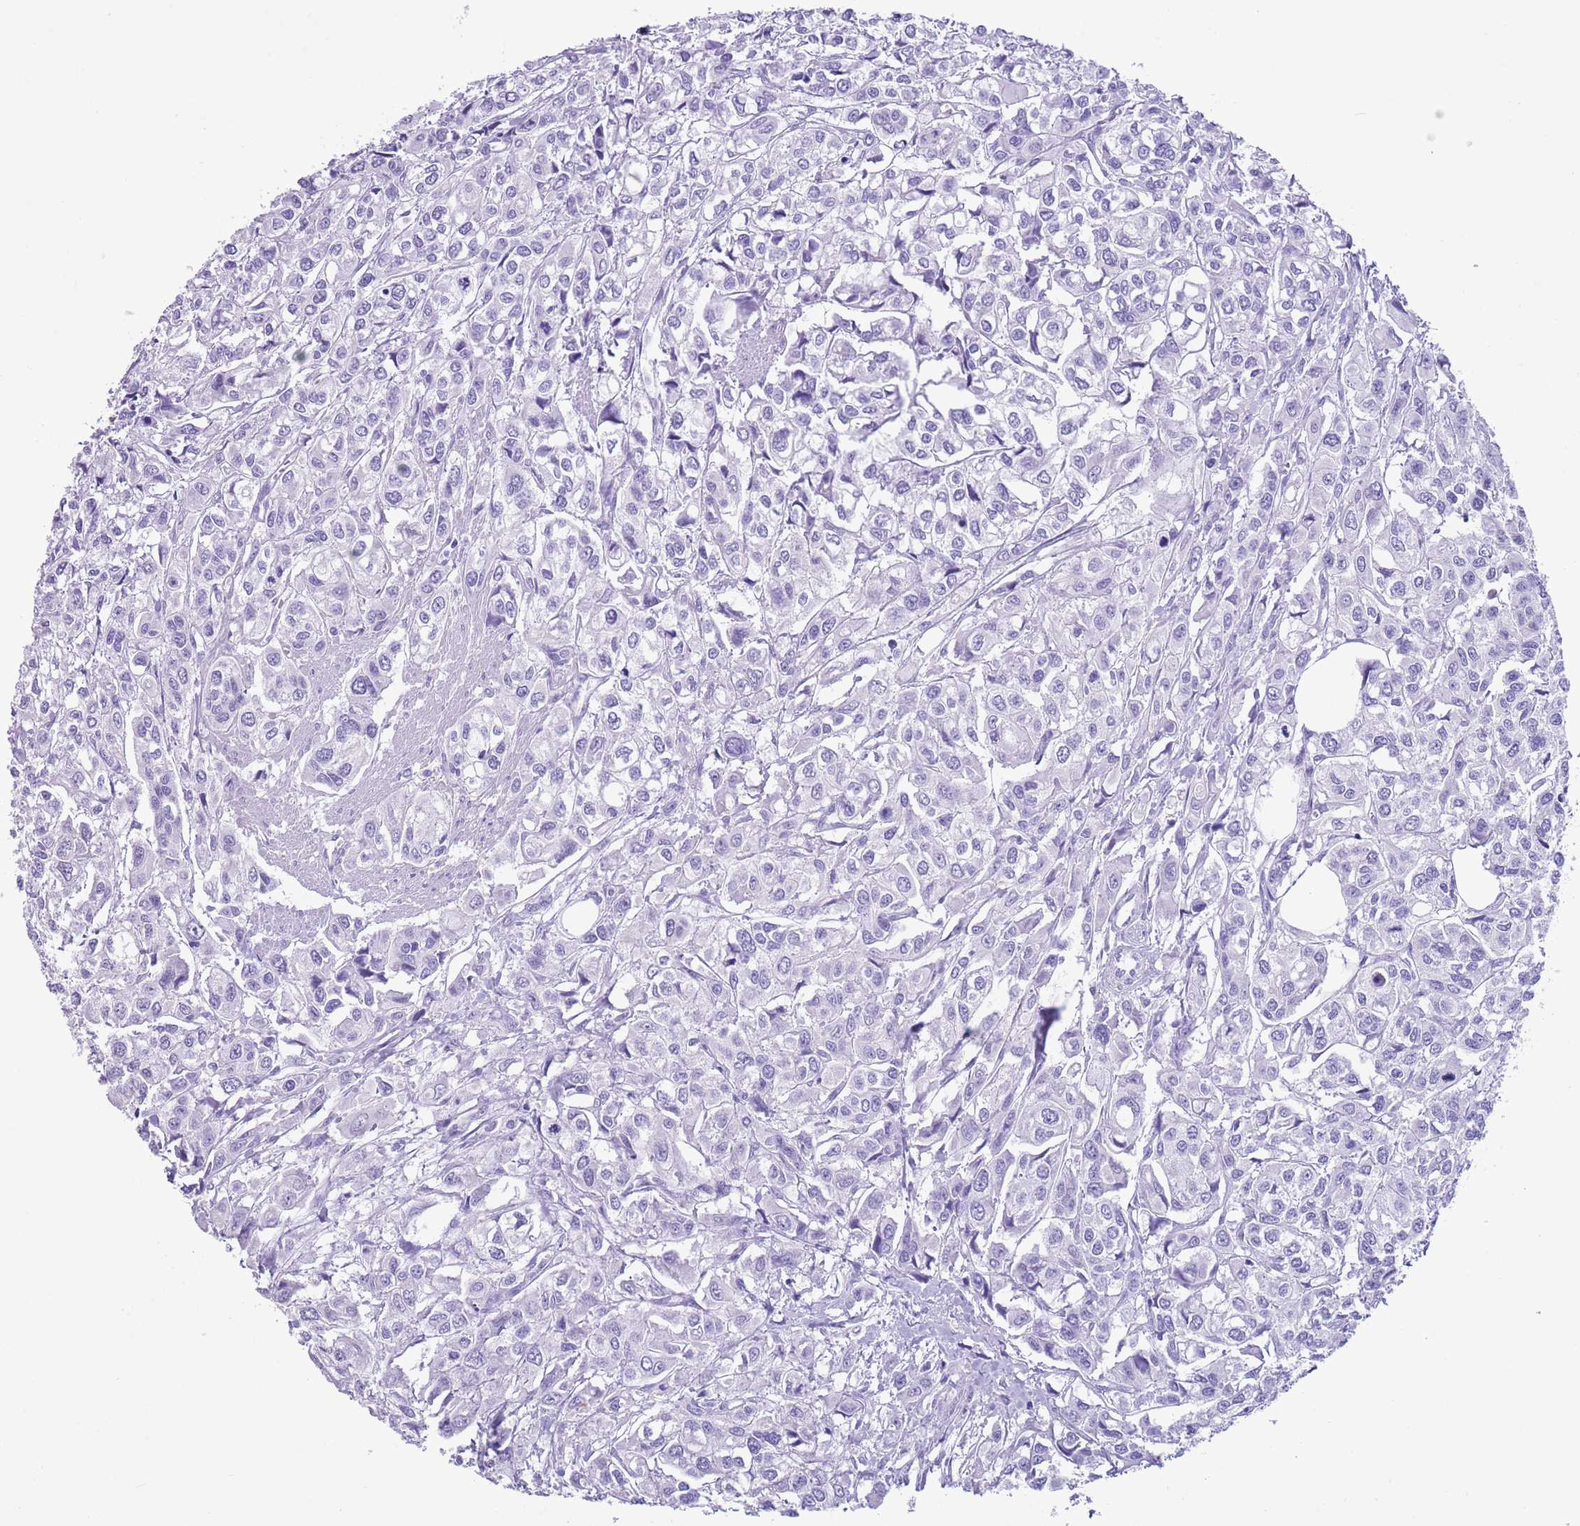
{"staining": {"intensity": "negative", "quantity": "none", "location": "none"}, "tissue": "urothelial cancer", "cell_type": "Tumor cells", "image_type": "cancer", "snomed": [{"axis": "morphology", "description": "Urothelial carcinoma, High grade"}, {"axis": "topography", "description": "Urinary bladder"}], "caption": "Immunohistochemistry image of urothelial carcinoma (high-grade) stained for a protein (brown), which demonstrates no positivity in tumor cells.", "gene": "TBC1D10B", "patient": {"sex": "male", "age": 67}}